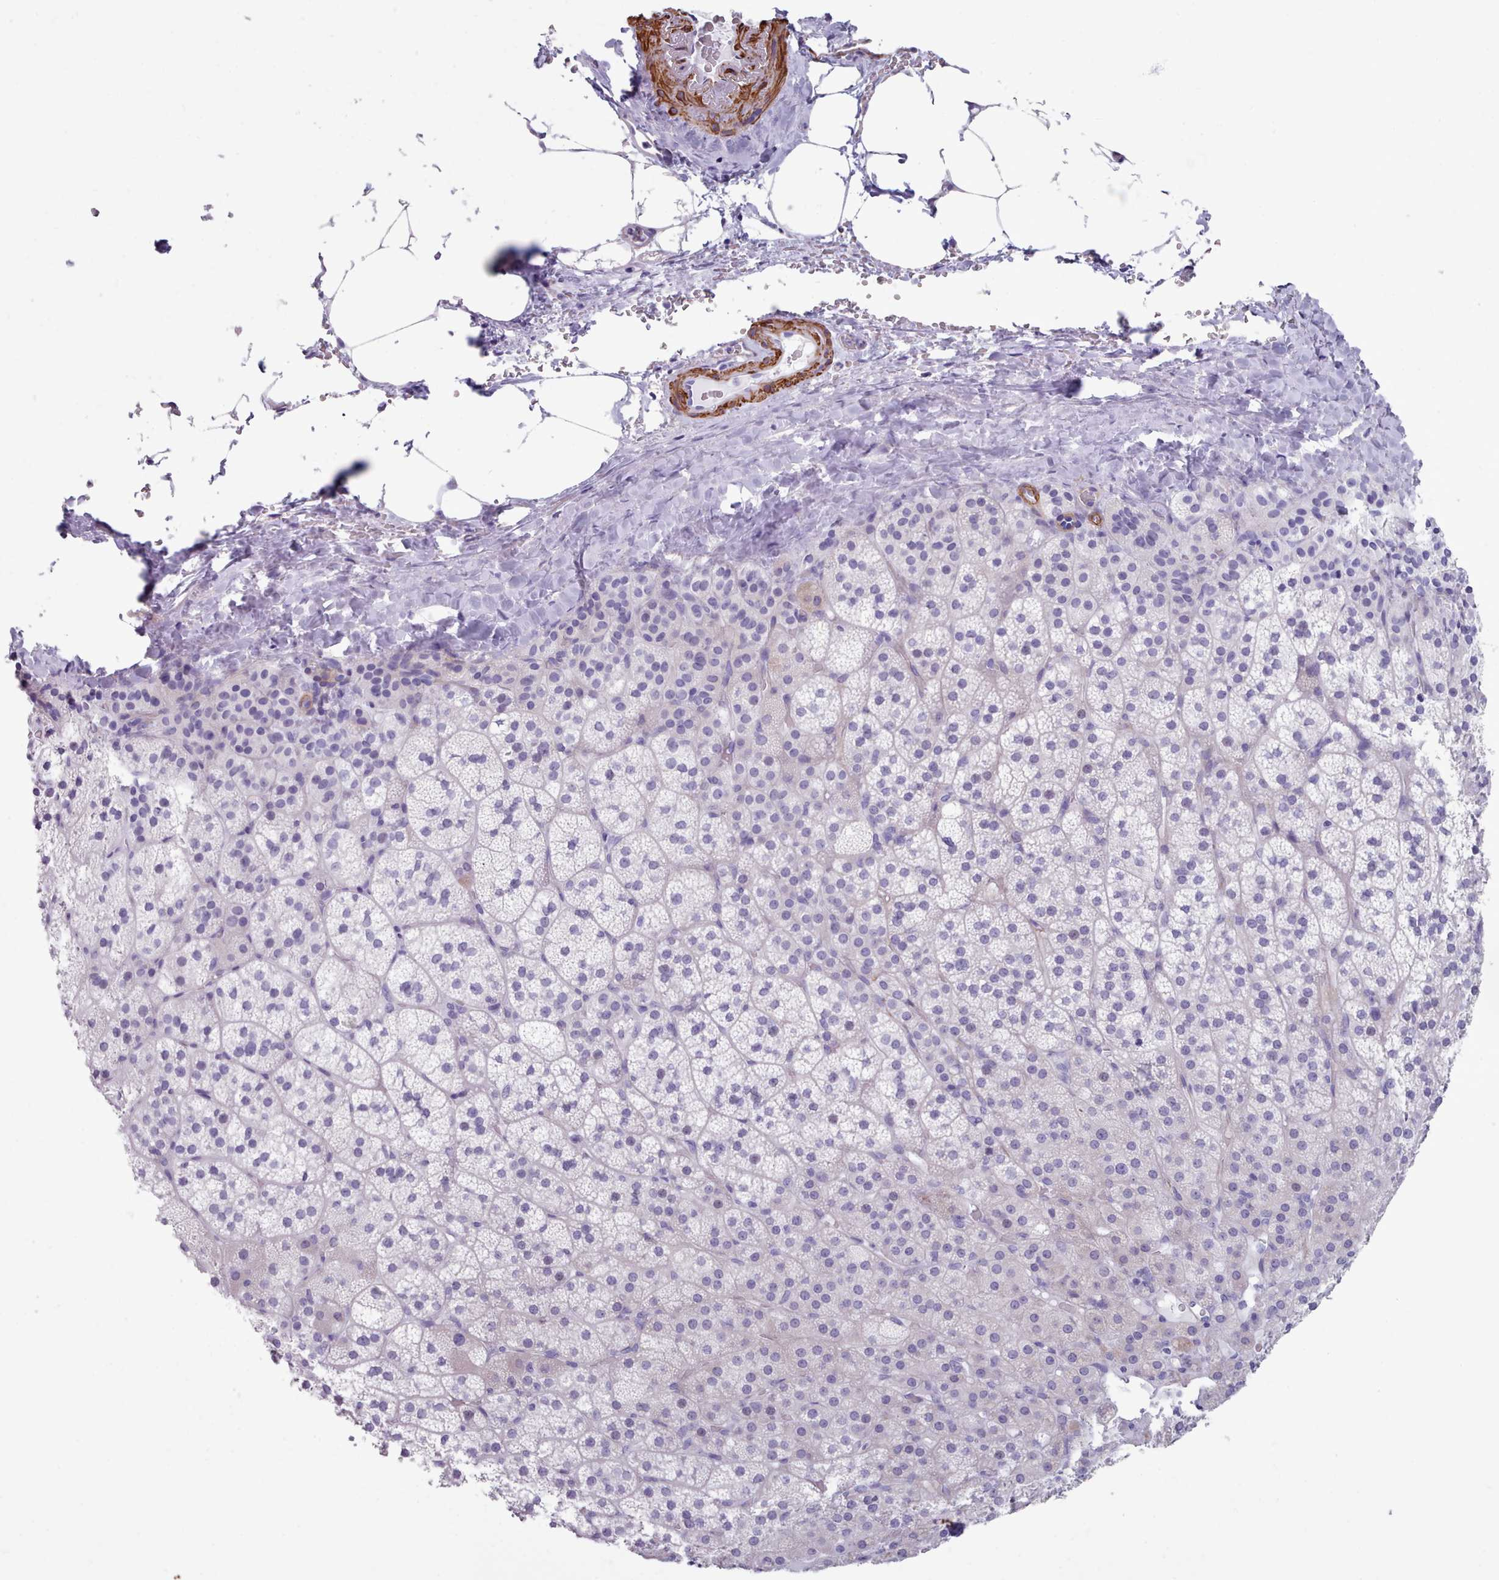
{"staining": {"intensity": "negative", "quantity": "none", "location": "none"}, "tissue": "adrenal gland", "cell_type": "Glandular cells", "image_type": "normal", "snomed": [{"axis": "morphology", "description": "Normal tissue, NOS"}, {"axis": "topography", "description": "Adrenal gland"}], "caption": "Unremarkable adrenal gland was stained to show a protein in brown. There is no significant expression in glandular cells.", "gene": "FPGS", "patient": {"sex": "female", "age": 58}}